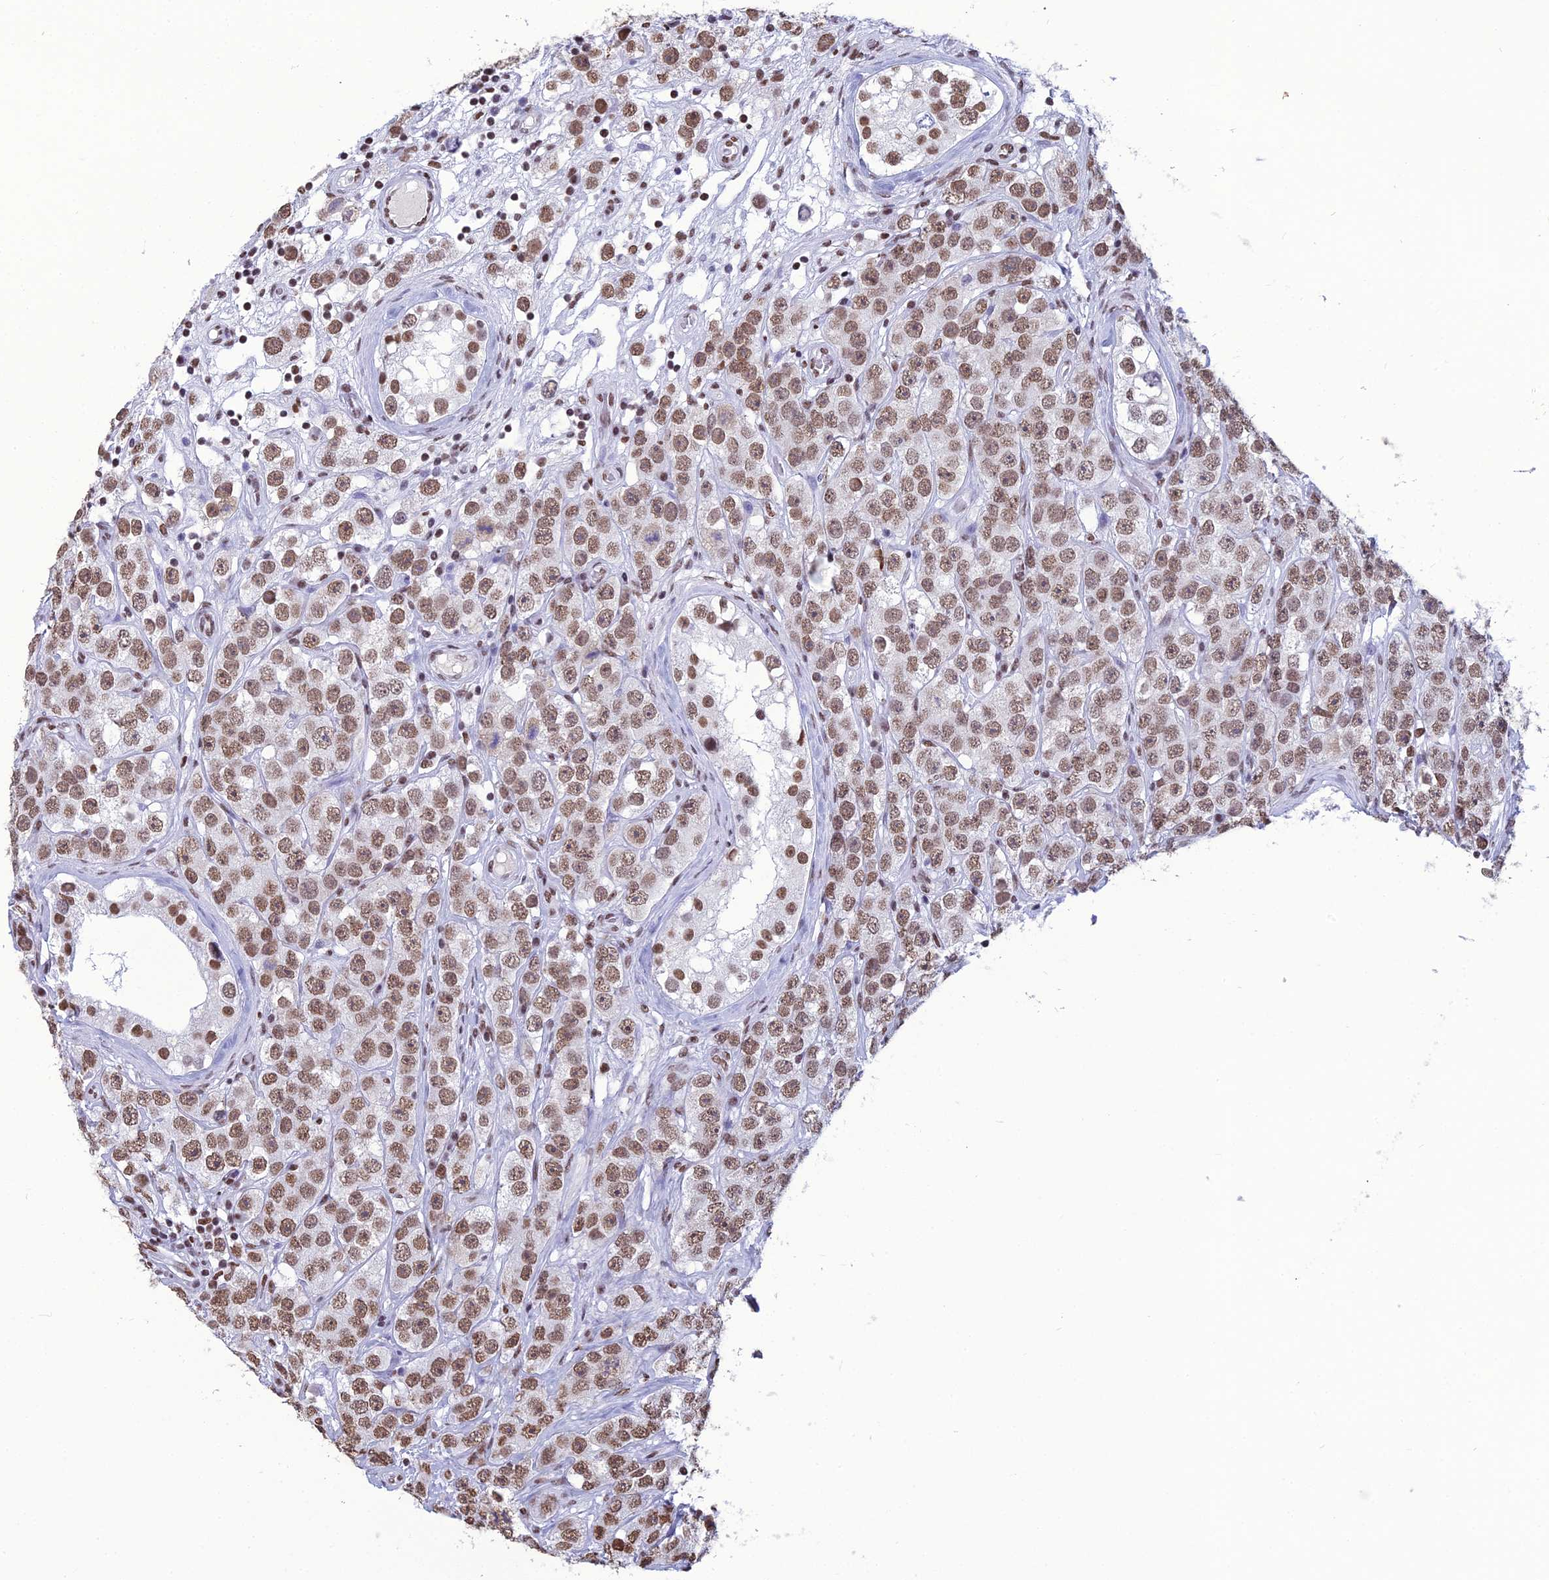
{"staining": {"intensity": "moderate", "quantity": ">75%", "location": "nuclear"}, "tissue": "testis cancer", "cell_type": "Tumor cells", "image_type": "cancer", "snomed": [{"axis": "morphology", "description": "Seminoma, NOS"}, {"axis": "topography", "description": "Testis"}], "caption": "Testis cancer stained with DAB (3,3'-diaminobenzidine) IHC reveals medium levels of moderate nuclear positivity in about >75% of tumor cells.", "gene": "PRAMEF12", "patient": {"sex": "male", "age": 28}}